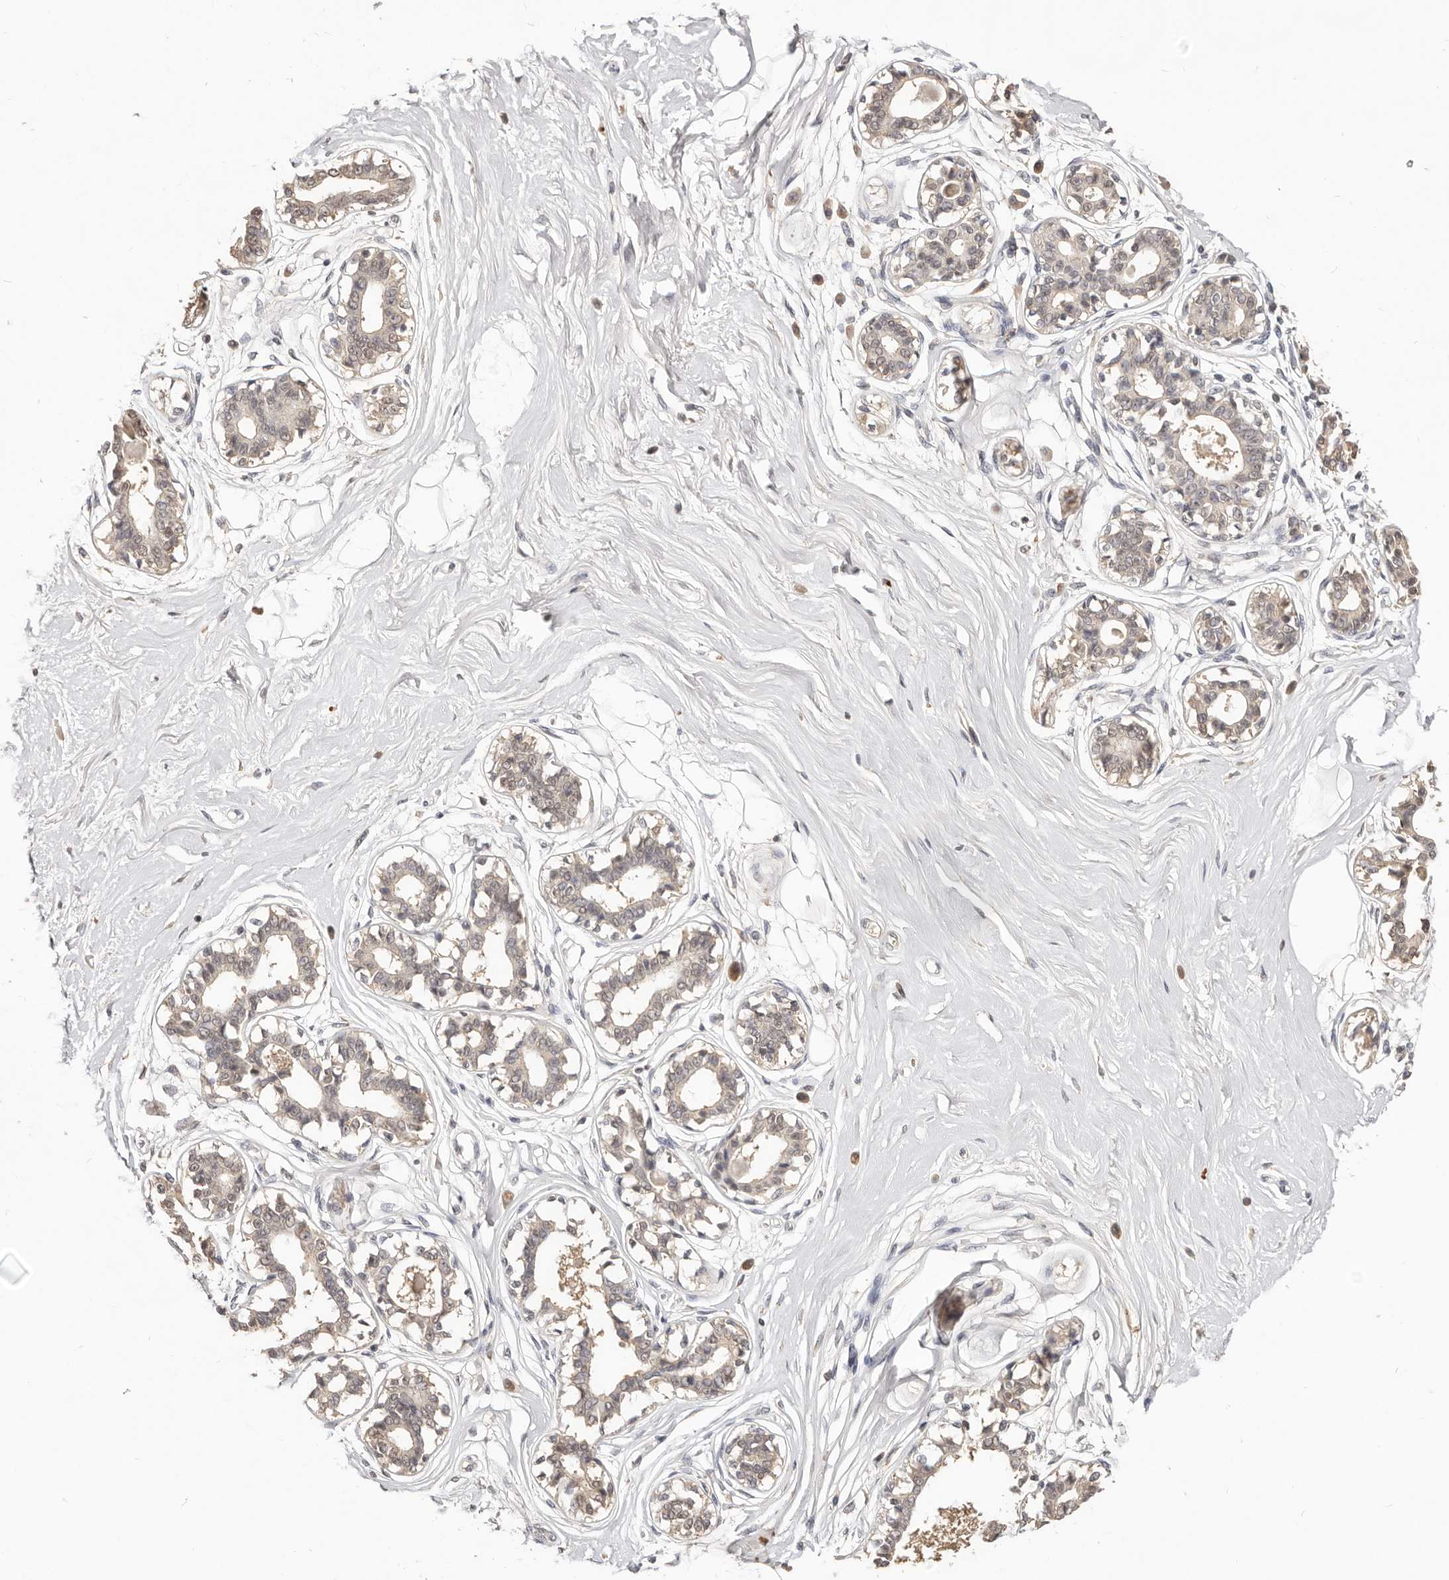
{"staining": {"intensity": "negative", "quantity": "none", "location": "none"}, "tissue": "breast", "cell_type": "Adipocytes", "image_type": "normal", "snomed": [{"axis": "morphology", "description": "Normal tissue, NOS"}, {"axis": "topography", "description": "Breast"}], "caption": "High power microscopy micrograph of an immunohistochemistry histopathology image of normal breast, revealing no significant staining in adipocytes.", "gene": "TSPAN13", "patient": {"sex": "female", "age": 45}}